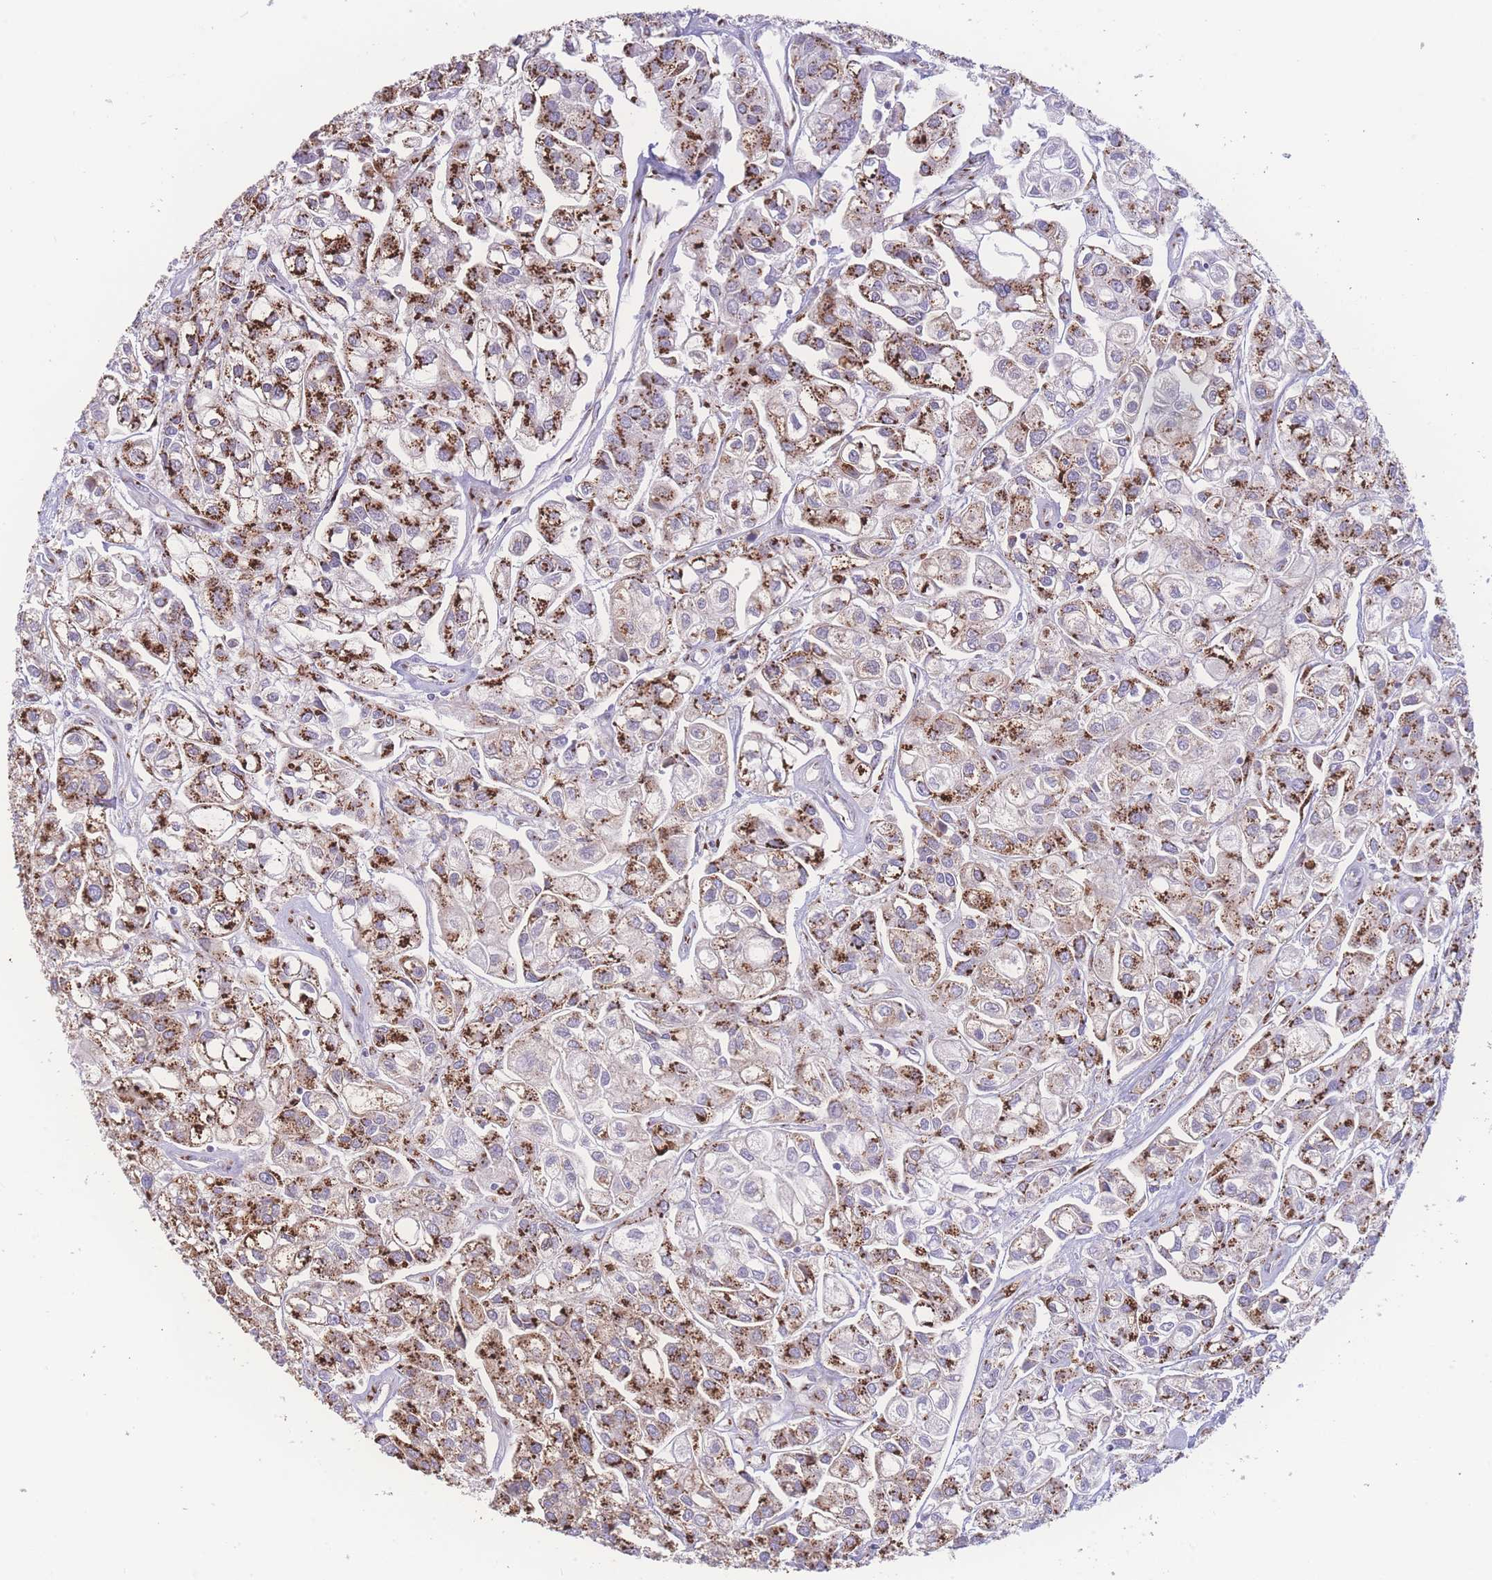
{"staining": {"intensity": "strong", "quantity": ">75%", "location": "cytoplasmic/membranous"}, "tissue": "urothelial cancer", "cell_type": "Tumor cells", "image_type": "cancer", "snomed": [{"axis": "morphology", "description": "Urothelial carcinoma, High grade"}, {"axis": "topography", "description": "Urinary bladder"}], "caption": "About >75% of tumor cells in human urothelial carcinoma (high-grade) reveal strong cytoplasmic/membranous protein staining as visualized by brown immunohistochemical staining.", "gene": "GOLM2", "patient": {"sex": "male", "age": 67}}